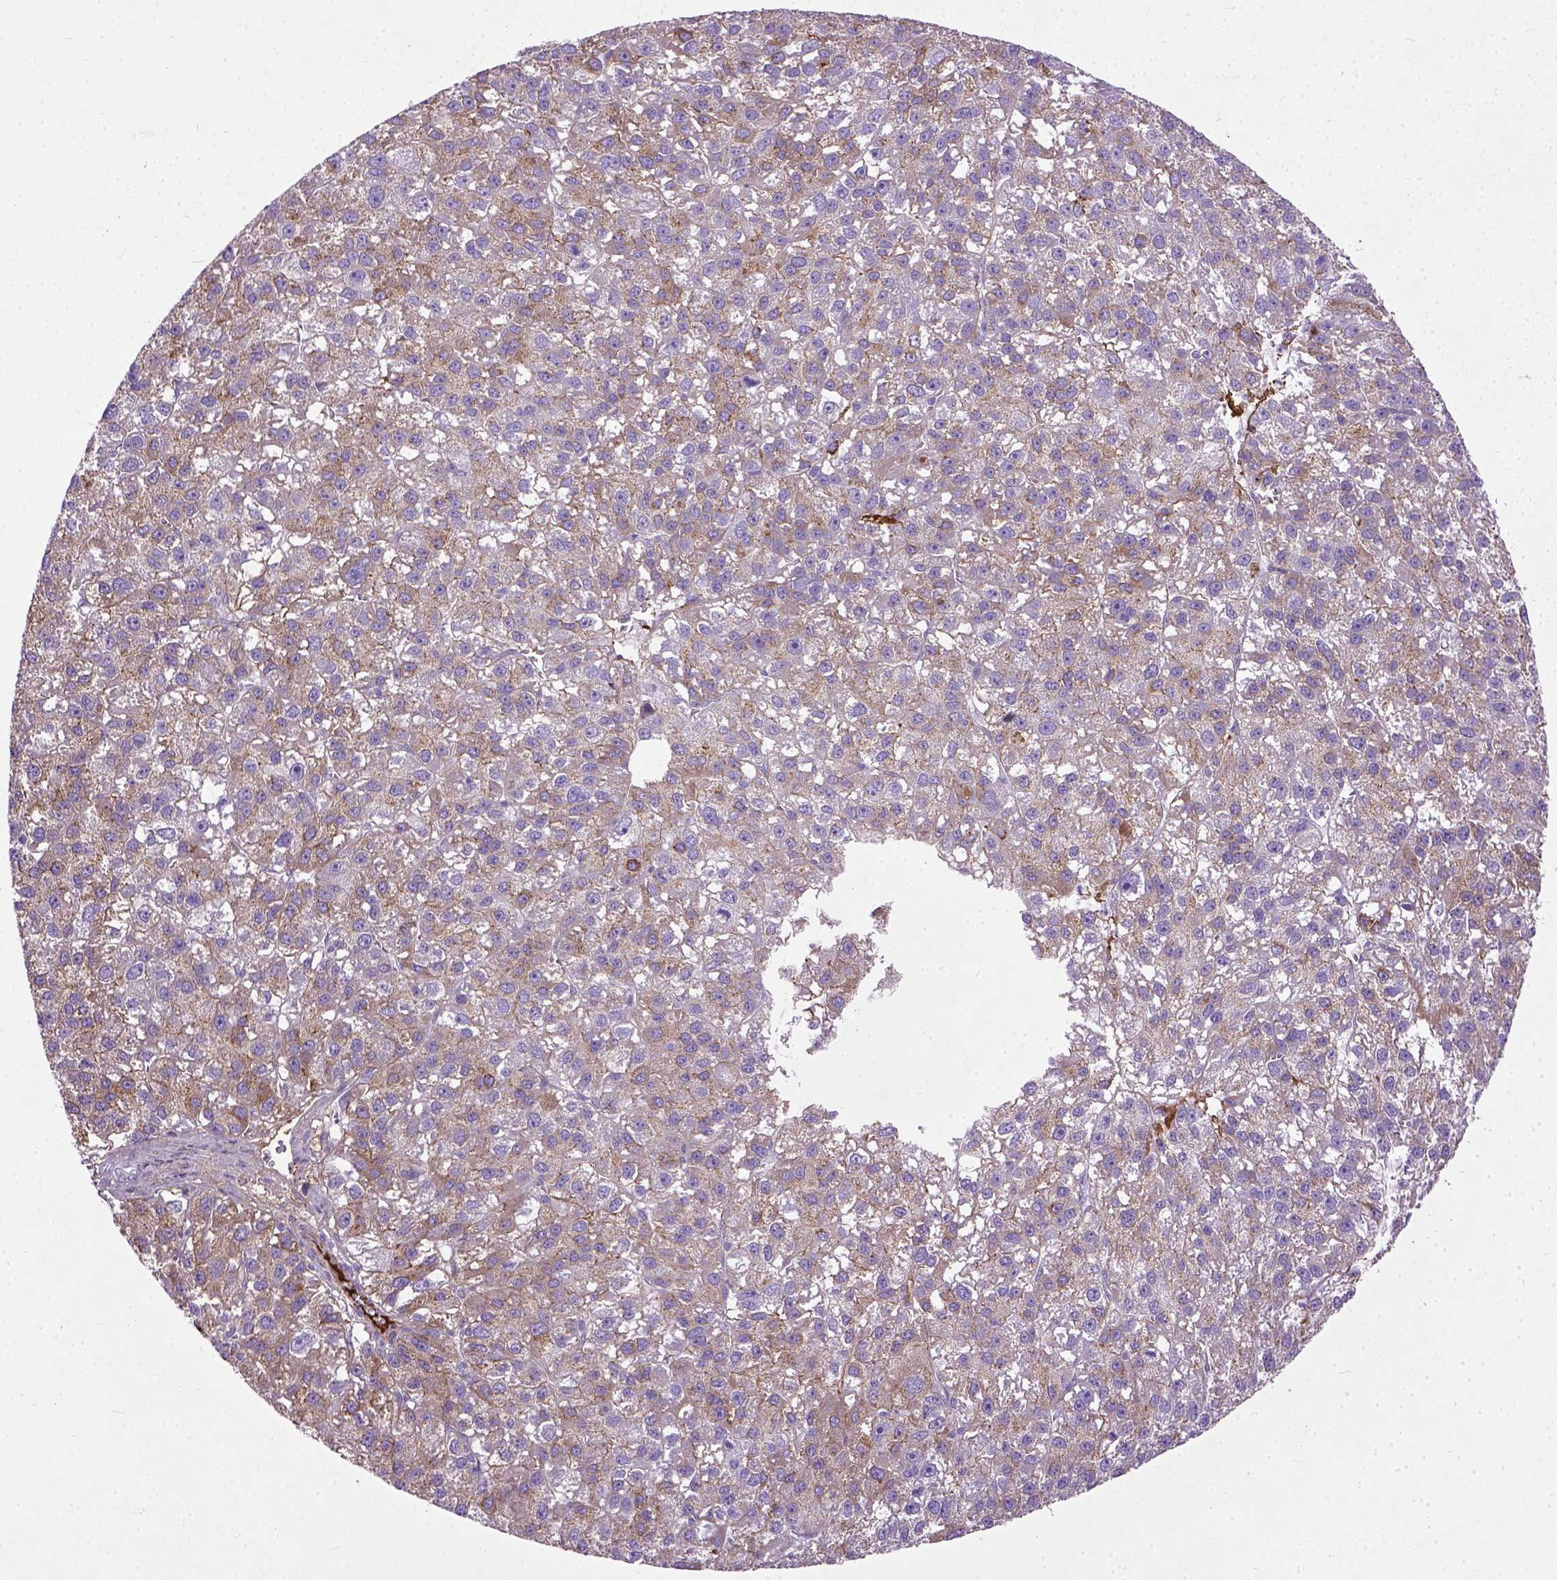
{"staining": {"intensity": "weak", "quantity": "25%-75%", "location": "cytoplasmic/membranous"}, "tissue": "liver cancer", "cell_type": "Tumor cells", "image_type": "cancer", "snomed": [{"axis": "morphology", "description": "Carcinoma, Hepatocellular, NOS"}, {"axis": "topography", "description": "Liver"}], "caption": "Liver cancer (hepatocellular carcinoma) stained with IHC demonstrates weak cytoplasmic/membranous expression in about 25%-75% of tumor cells. (DAB (3,3'-diaminobenzidine) IHC, brown staining for protein, blue staining for nuclei).", "gene": "ADAMTS8", "patient": {"sex": "female", "age": 70}}